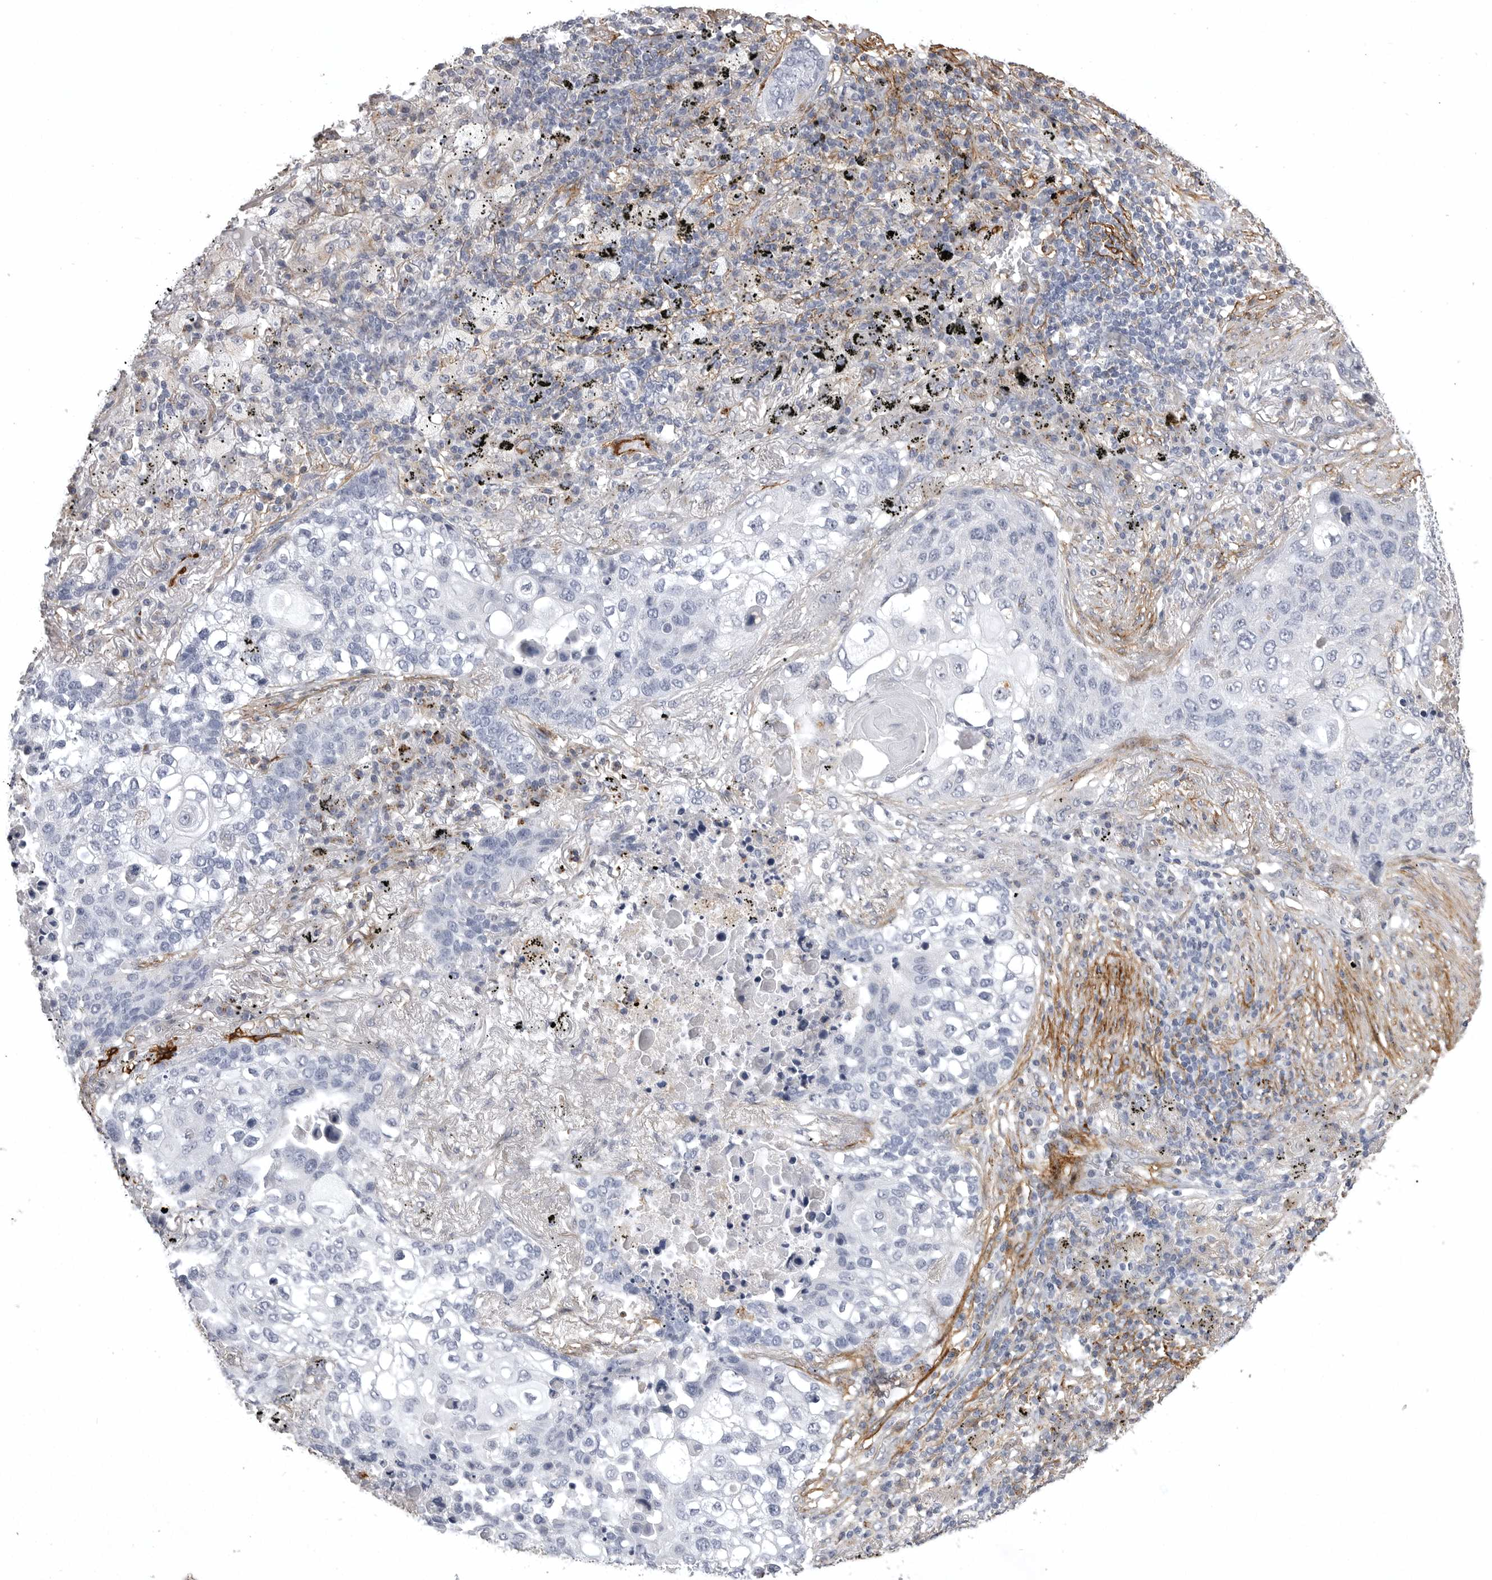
{"staining": {"intensity": "negative", "quantity": "none", "location": "none"}, "tissue": "lung cancer", "cell_type": "Tumor cells", "image_type": "cancer", "snomed": [{"axis": "morphology", "description": "Squamous cell carcinoma, NOS"}, {"axis": "topography", "description": "Lung"}], "caption": "This is an immunohistochemistry photomicrograph of human squamous cell carcinoma (lung). There is no expression in tumor cells.", "gene": "AOC3", "patient": {"sex": "female", "age": 63}}